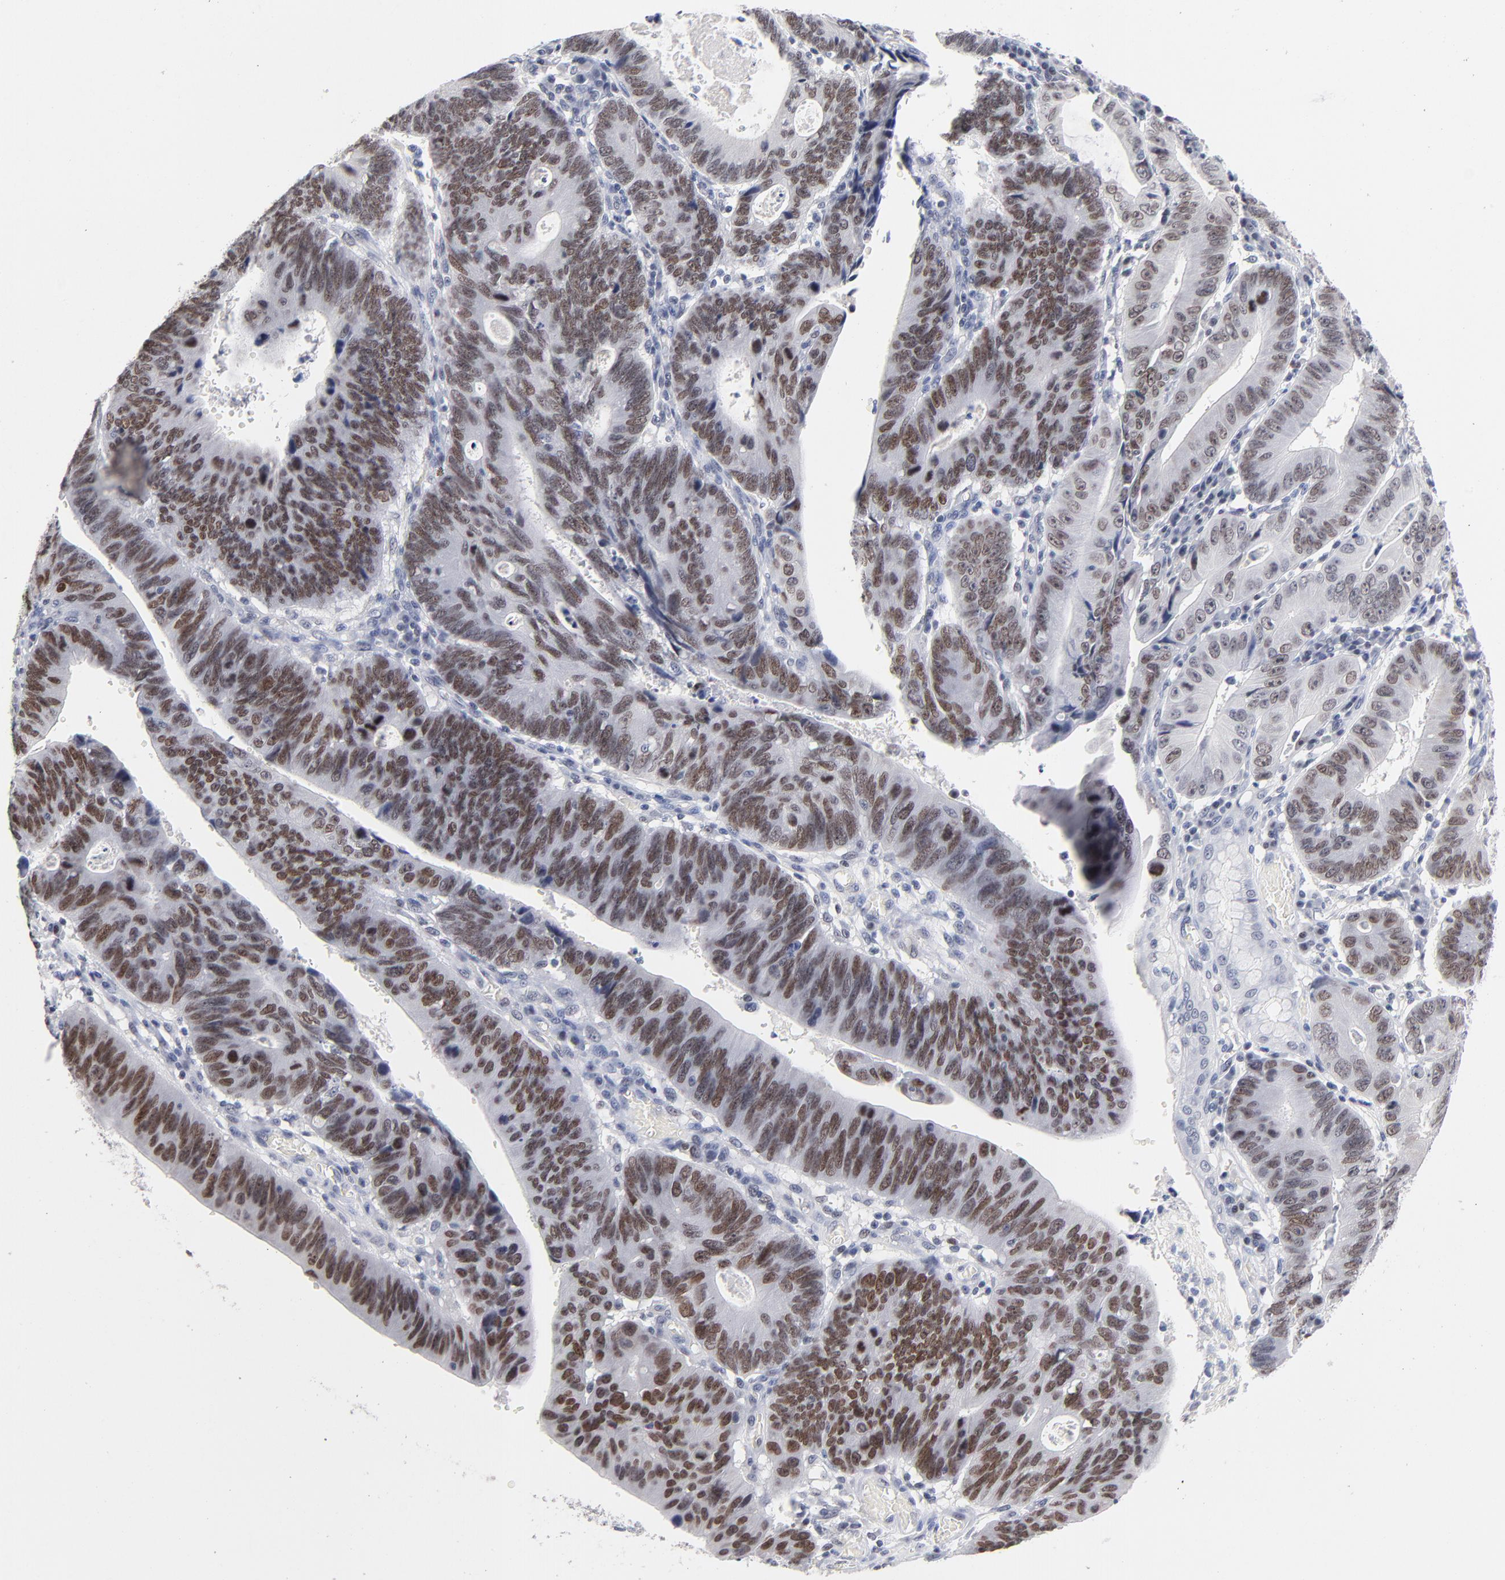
{"staining": {"intensity": "moderate", "quantity": ">75%", "location": "nuclear"}, "tissue": "stomach cancer", "cell_type": "Tumor cells", "image_type": "cancer", "snomed": [{"axis": "morphology", "description": "Adenocarcinoma, NOS"}, {"axis": "topography", "description": "Stomach"}], "caption": "Protein expression analysis of human stomach cancer reveals moderate nuclear expression in approximately >75% of tumor cells.", "gene": "ORC2", "patient": {"sex": "male", "age": 59}}